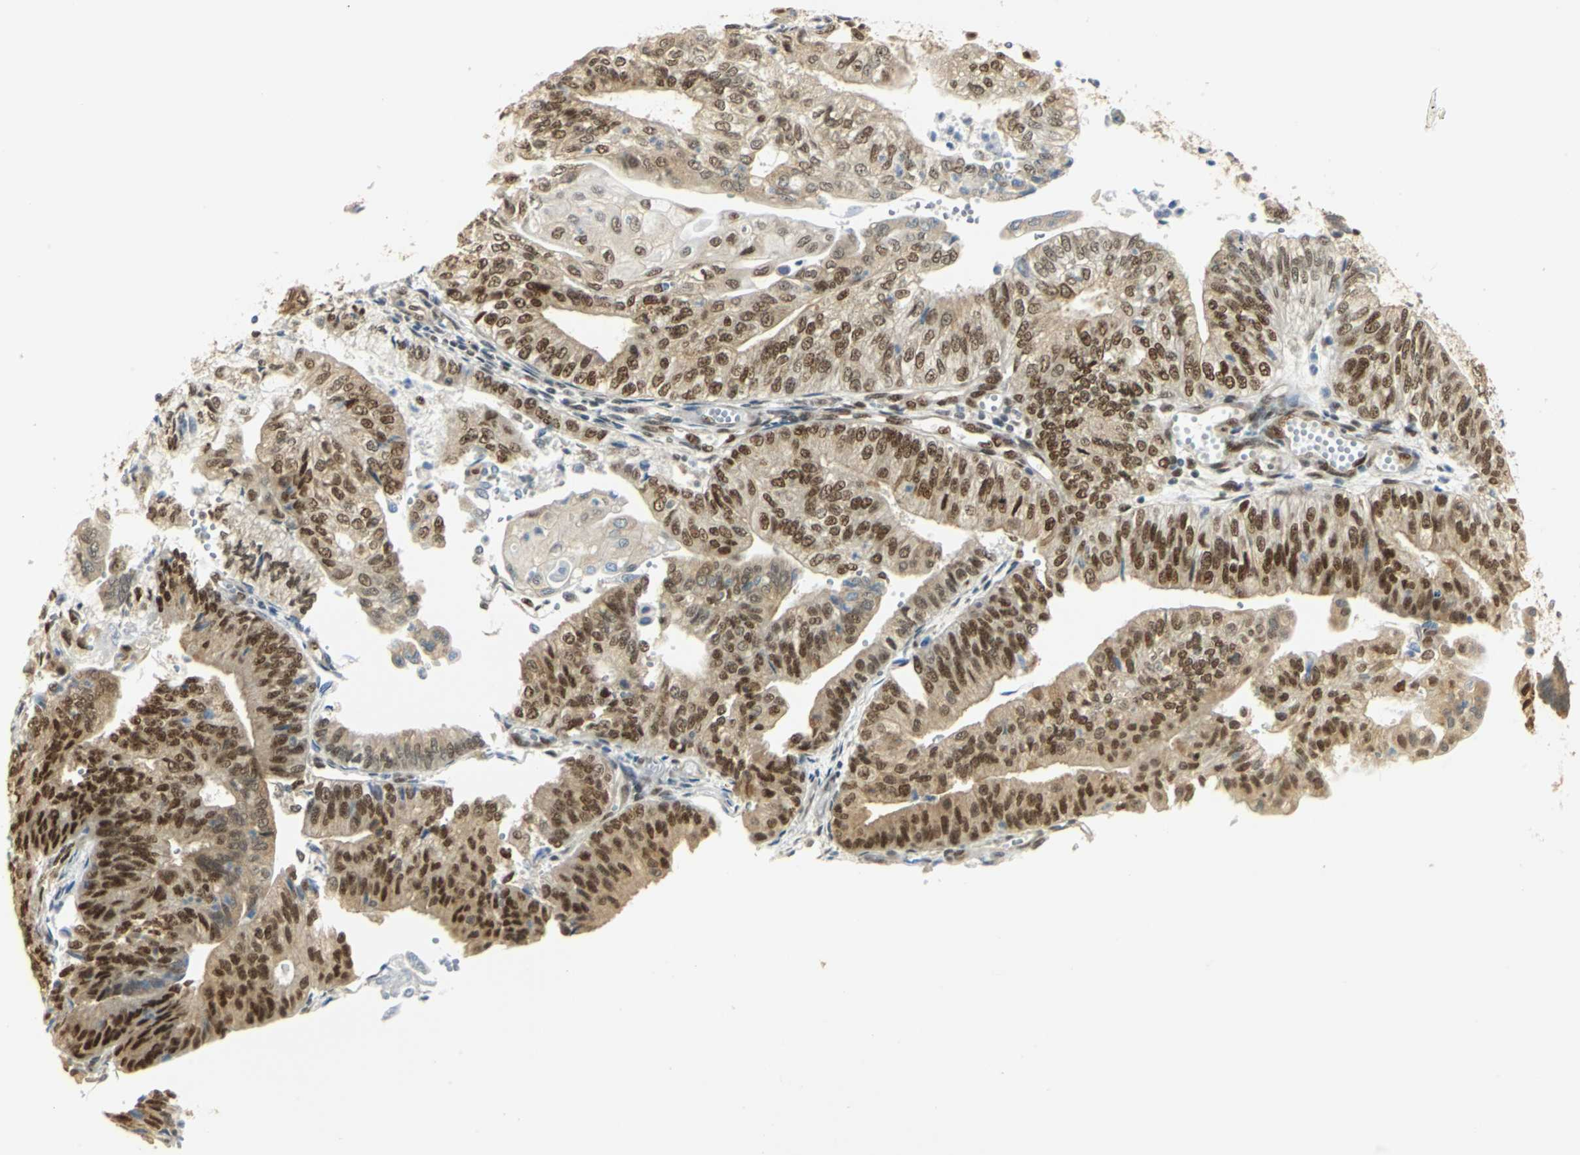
{"staining": {"intensity": "strong", "quantity": ">75%", "location": "cytoplasmic/membranous,nuclear"}, "tissue": "endometrial cancer", "cell_type": "Tumor cells", "image_type": "cancer", "snomed": [{"axis": "morphology", "description": "Adenocarcinoma, NOS"}, {"axis": "topography", "description": "Endometrium"}], "caption": "Endometrial cancer (adenocarcinoma) stained with a brown dye reveals strong cytoplasmic/membranous and nuclear positive staining in approximately >75% of tumor cells.", "gene": "DDX5", "patient": {"sex": "female", "age": 59}}